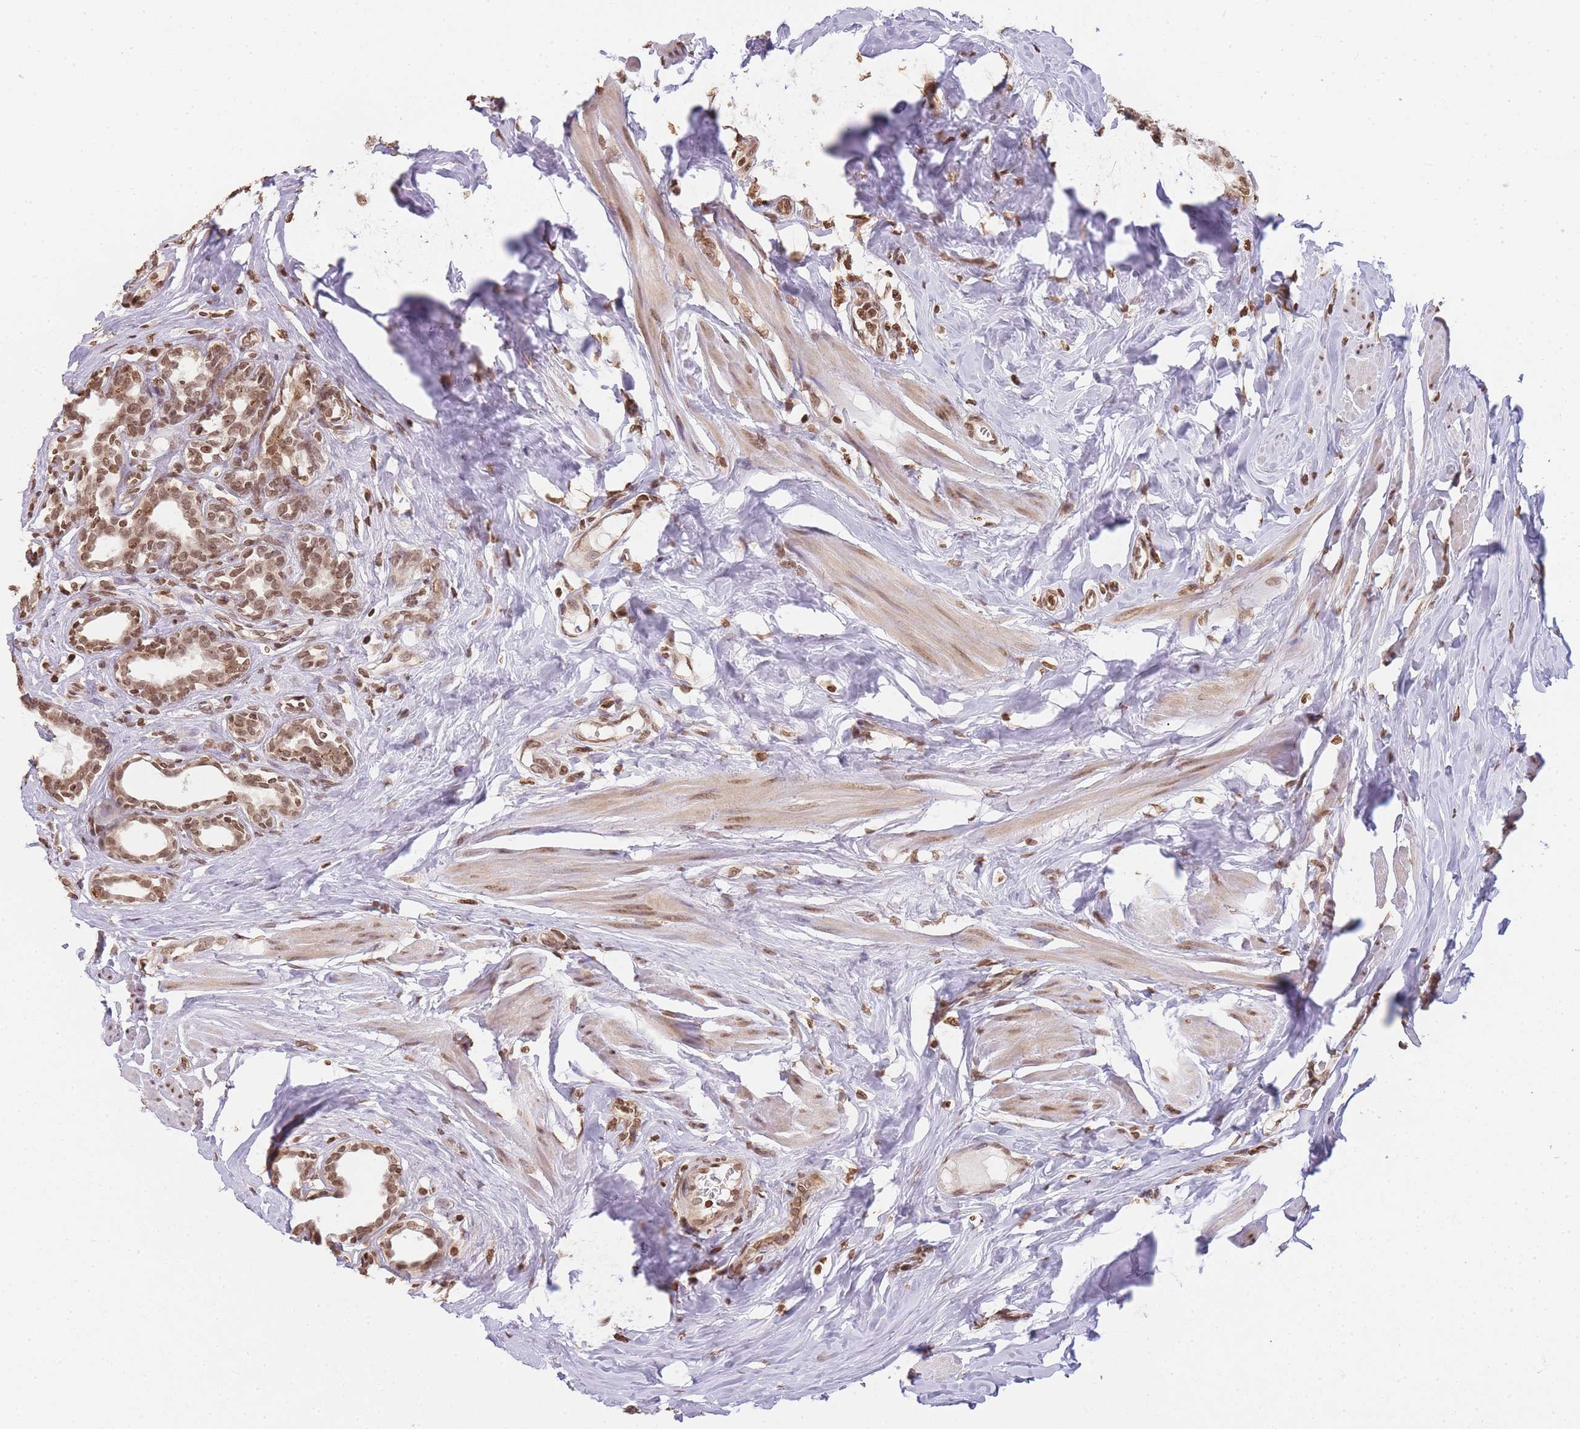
{"staining": {"intensity": "moderate", "quantity": ">75%", "location": "nuclear"}, "tissue": "breast cancer", "cell_type": "Tumor cells", "image_type": "cancer", "snomed": [{"axis": "morphology", "description": "Duct carcinoma"}, {"axis": "topography", "description": "Breast"}], "caption": "Breast cancer stained with a brown dye reveals moderate nuclear positive expression in approximately >75% of tumor cells.", "gene": "WWTR1", "patient": {"sex": "female", "age": 40}}